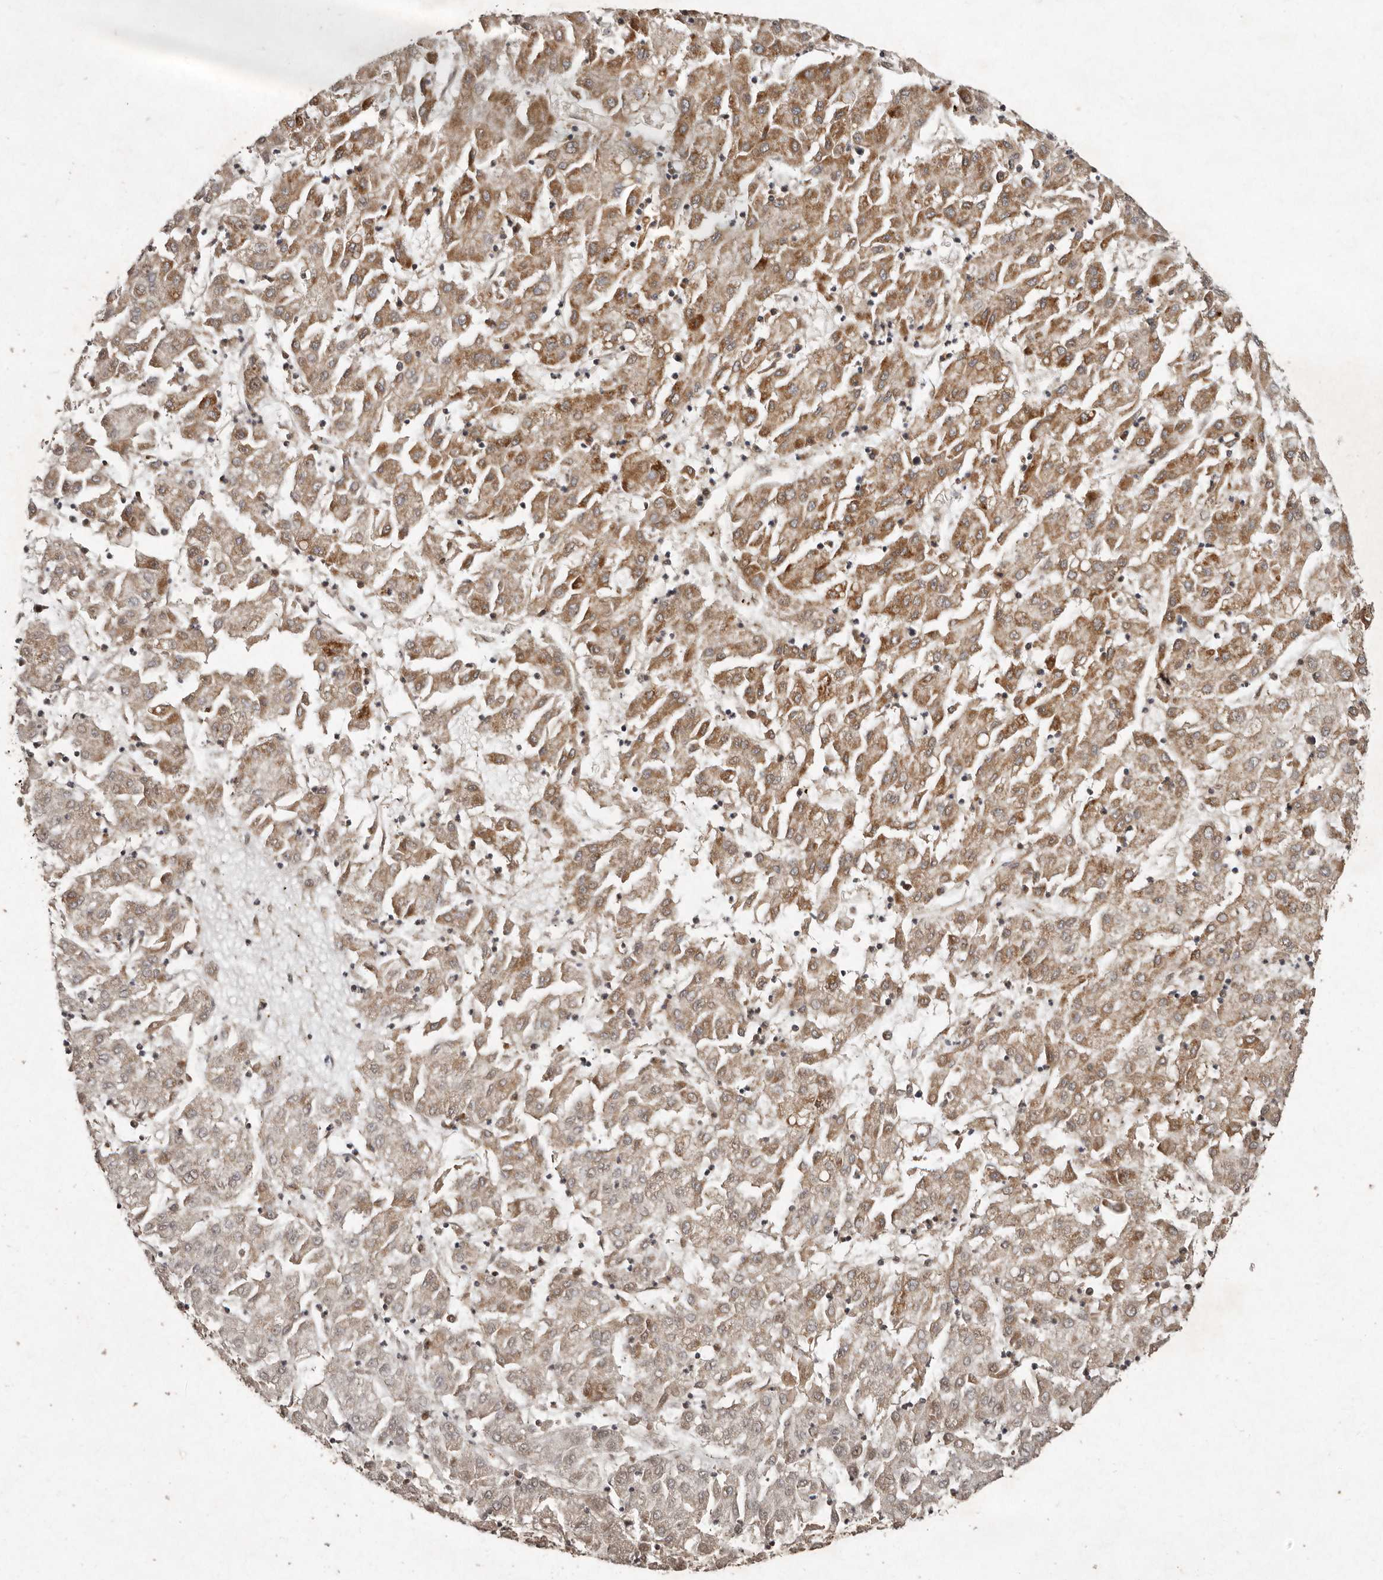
{"staining": {"intensity": "moderate", "quantity": ">75%", "location": "cytoplasmic/membranous"}, "tissue": "liver cancer", "cell_type": "Tumor cells", "image_type": "cancer", "snomed": [{"axis": "morphology", "description": "Carcinoma, Hepatocellular, NOS"}, {"axis": "topography", "description": "Liver"}], "caption": "Liver cancer (hepatocellular carcinoma) stained with a brown dye demonstrates moderate cytoplasmic/membranous positive expression in about >75% of tumor cells.", "gene": "SEMA3A", "patient": {"sex": "male", "age": 72}}